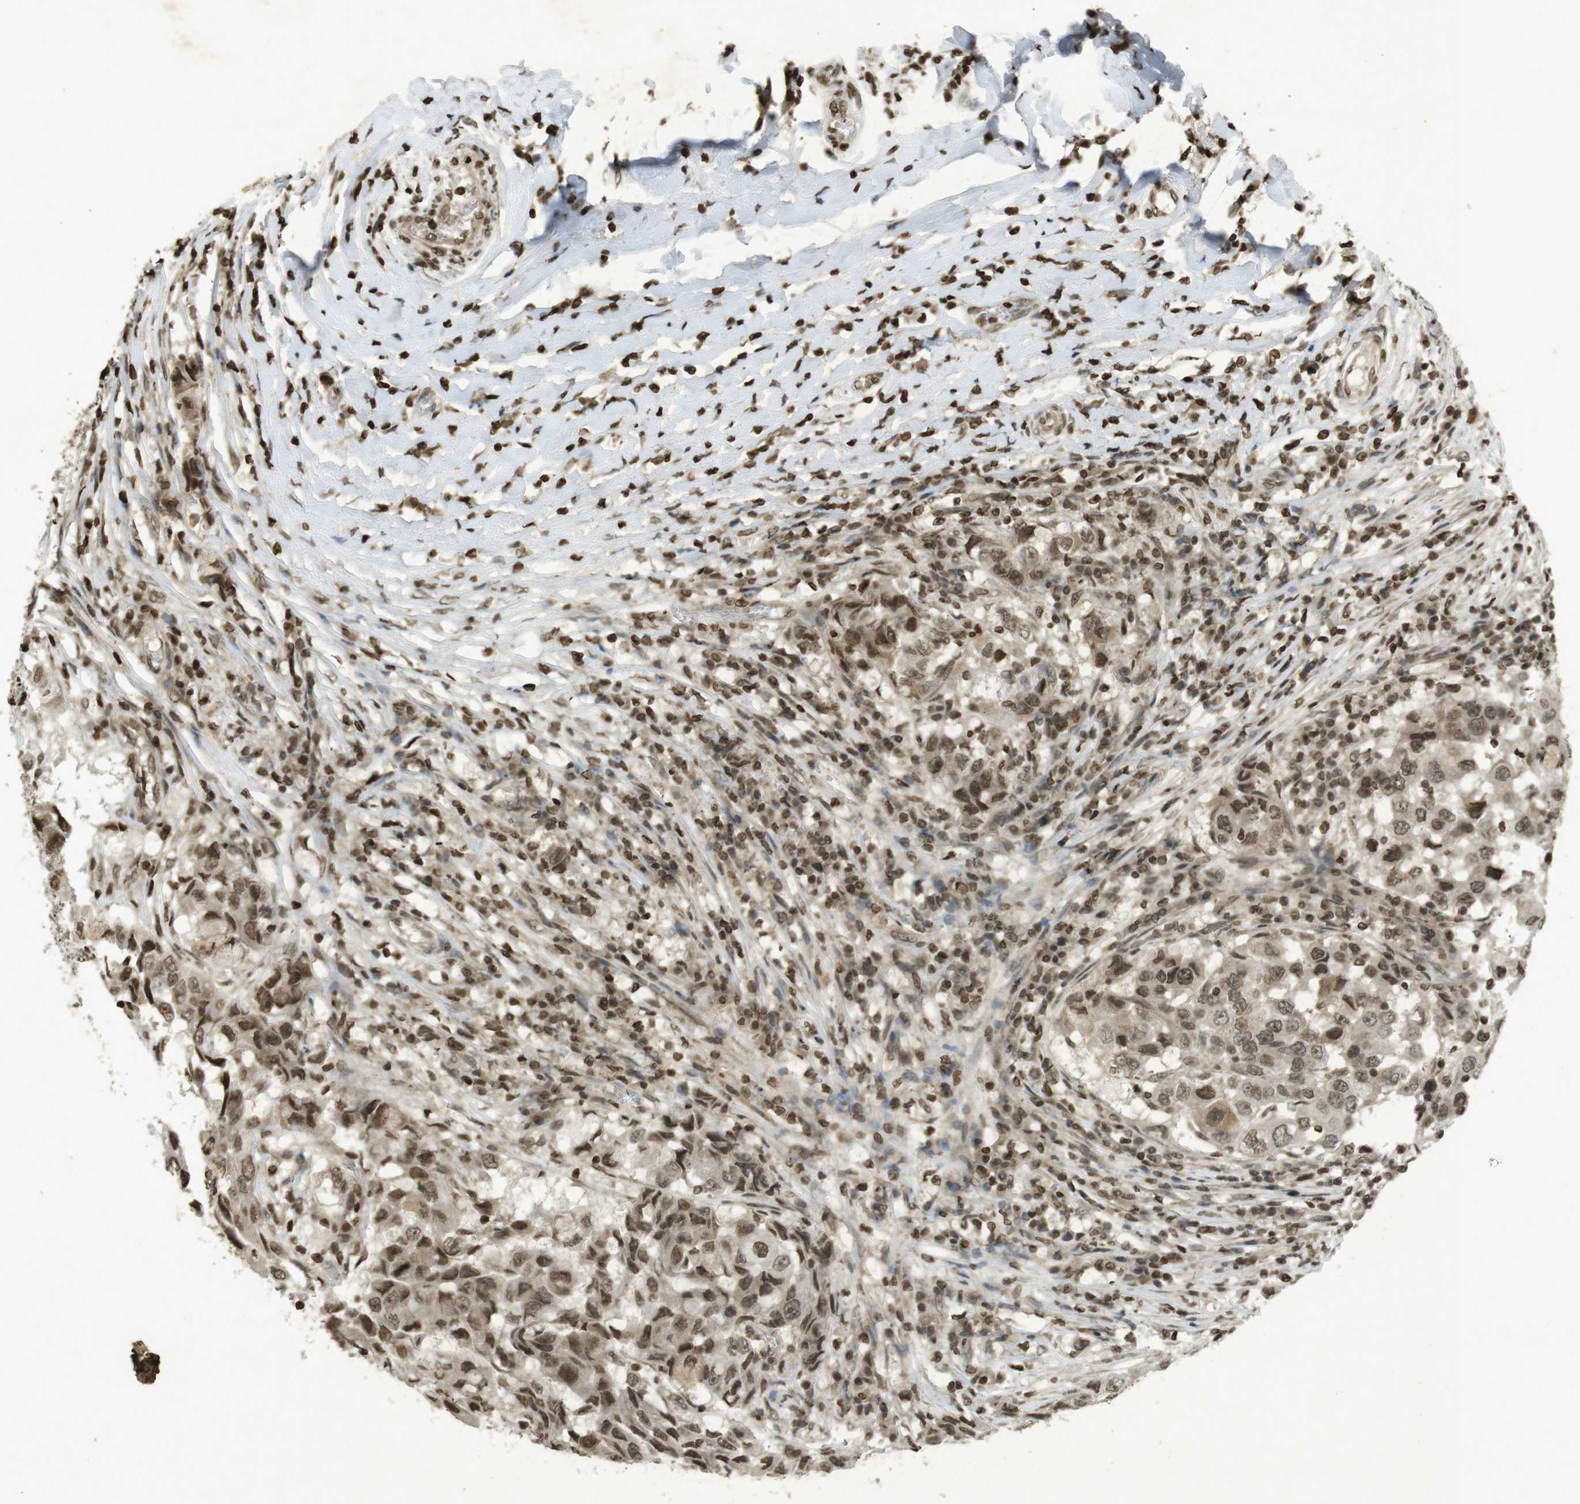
{"staining": {"intensity": "moderate", "quantity": ">75%", "location": "nuclear"}, "tissue": "breast cancer", "cell_type": "Tumor cells", "image_type": "cancer", "snomed": [{"axis": "morphology", "description": "Duct carcinoma"}, {"axis": "topography", "description": "Breast"}], "caption": "The photomicrograph displays a brown stain indicating the presence of a protein in the nuclear of tumor cells in breast cancer (infiltrating ductal carcinoma). (Brightfield microscopy of DAB IHC at high magnification).", "gene": "ORC4", "patient": {"sex": "female", "age": 27}}